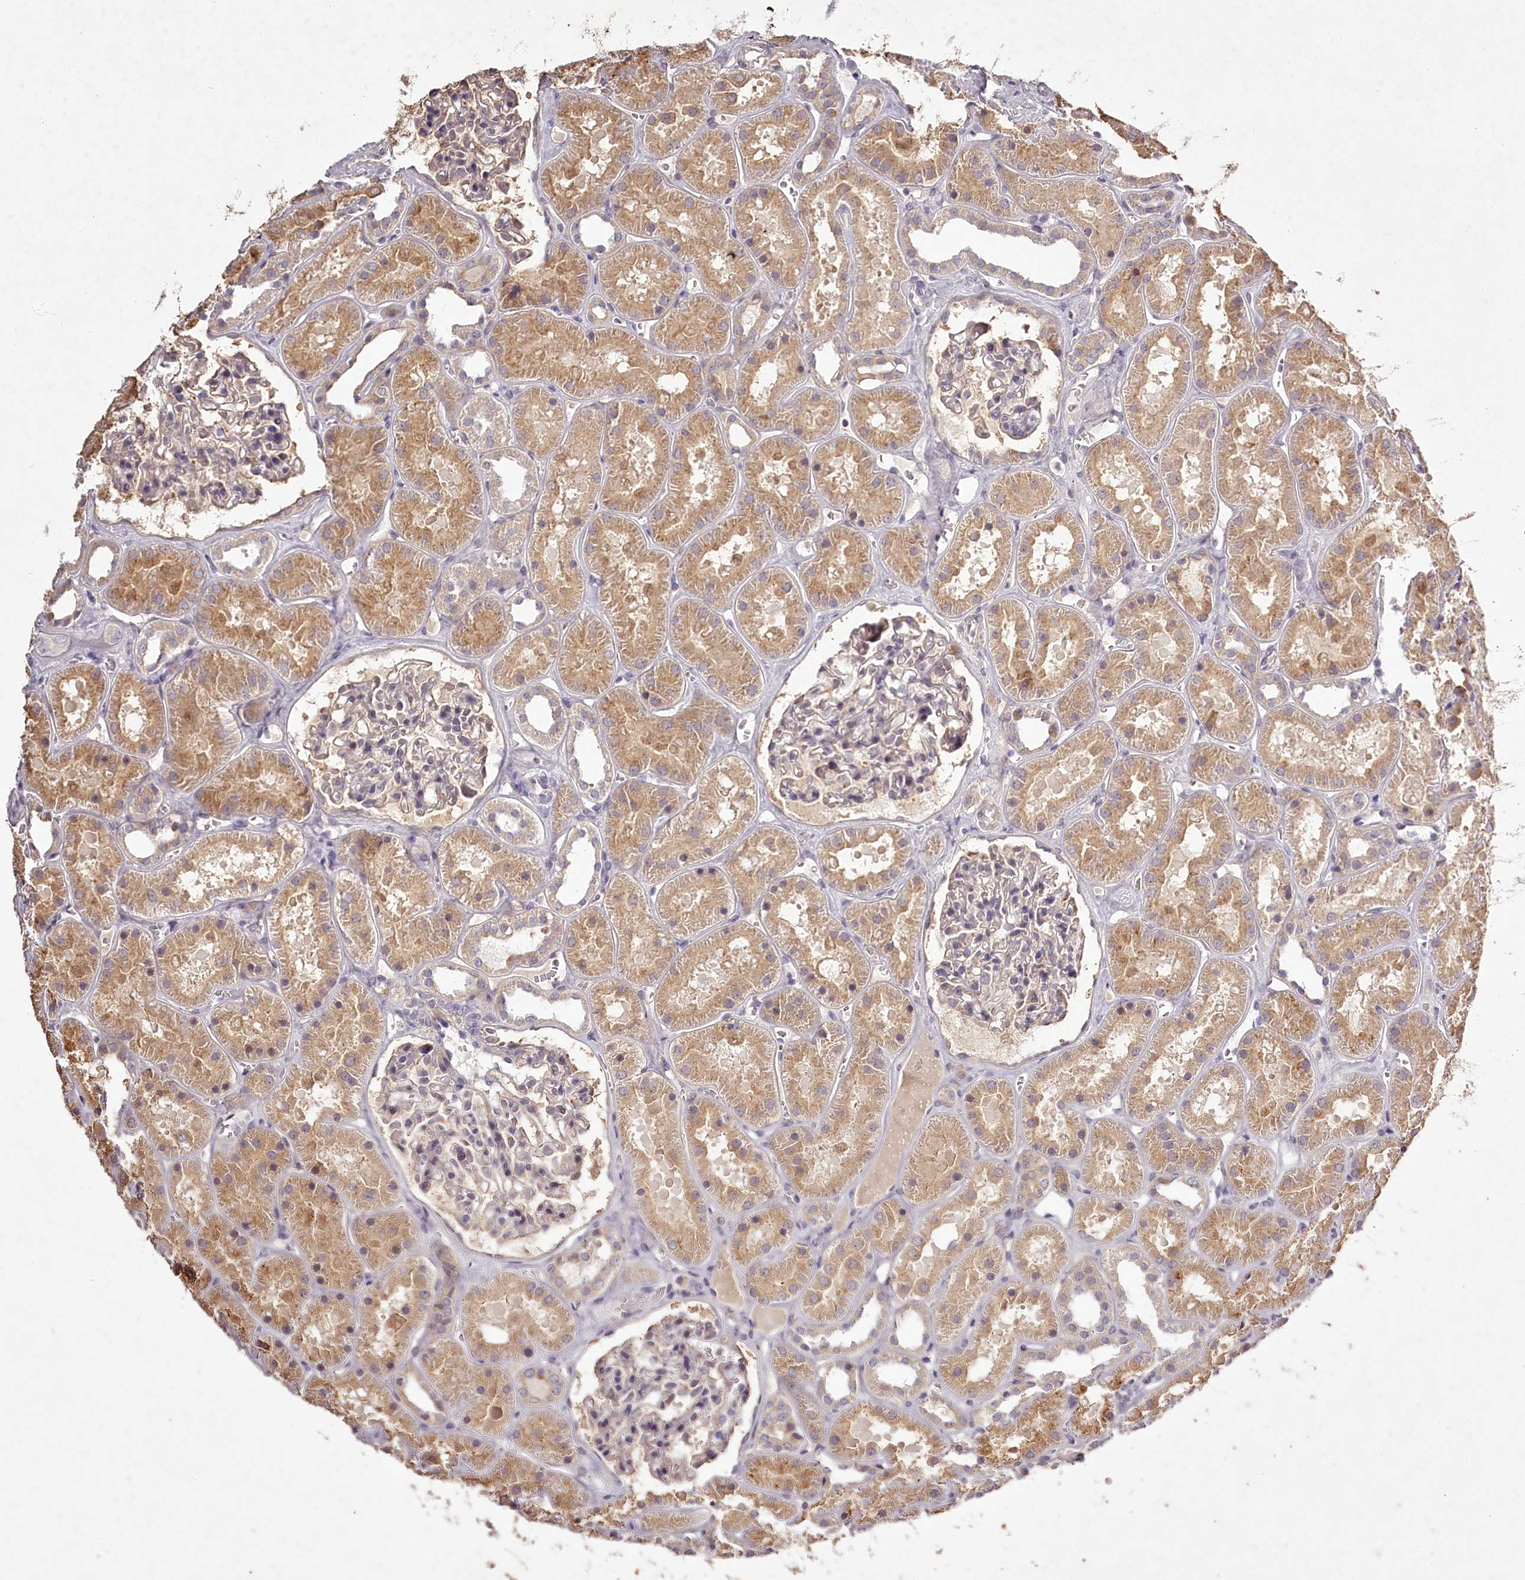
{"staining": {"intensity": "moderate", "quantity": "<25%", "location": "cytoplasmic/membranous"}, "tissue": "kidney", "cell_type": "Cells in glomeruli", "image_type": "normal", "snomed": [{"axis": "morphology", "description": "Normal tissue, NOS"}, {"axis": "topography", "description": "Kidney"}], "caption": "Moderate cytoplasmic/membranous positivity for a protein is identified in approximately <25% of cells in glomeruli of unremarkable kidney using immunohistochemistry.", "gene": "RBMXL2", "patient": {"sex": "female", "age": 41}}